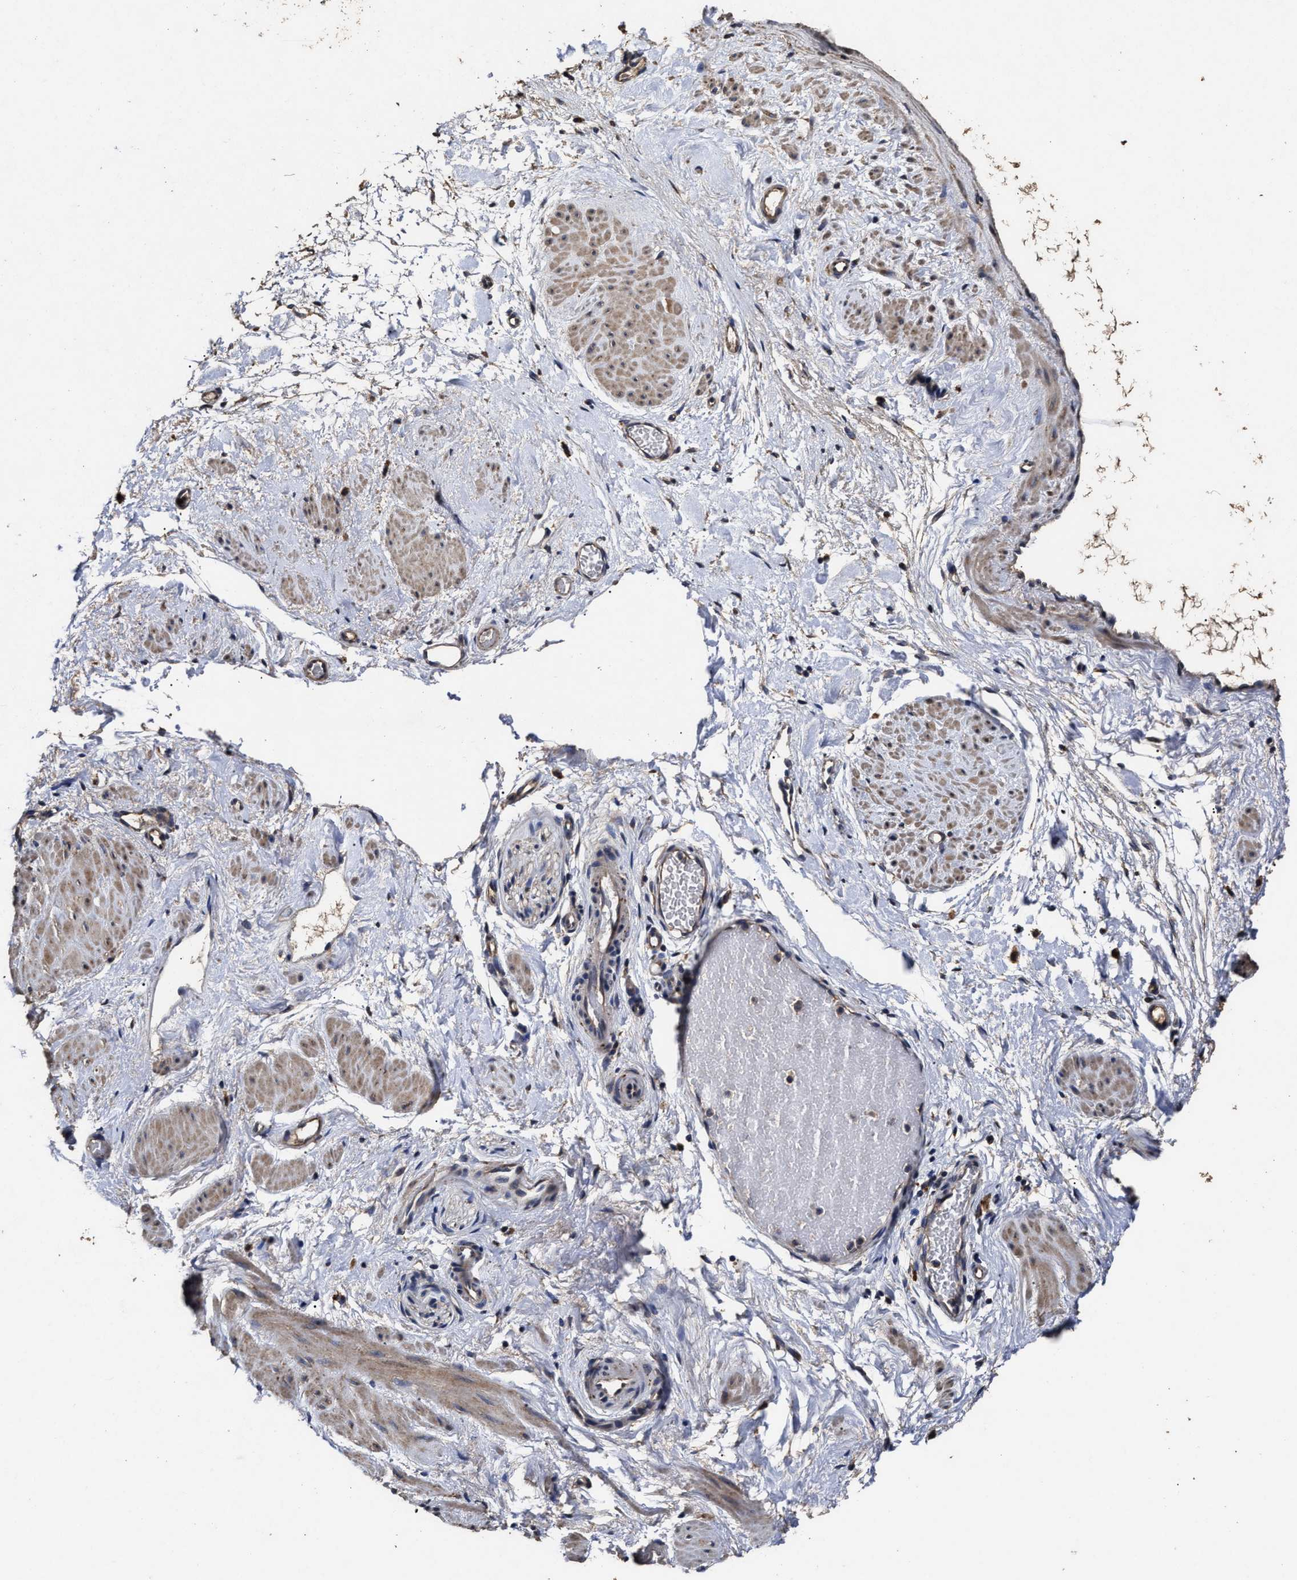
{"staining": {"intensity": "moderate", "quantity": ">75%", "location": "cytoplasmic/membranous"}, "tissue": "adipose tissue", "cell_type": "Adipocytes", "image_type": "normal", "snomed": [{"axis": "morphology", "description": "Normal tissue, NOS"}, {"axis": "topography", "description": "Soft tissue"}], "caption": "Moderate cytoplasmic/membranous positivity is present in about >75% of adipocytes in benign adipose tissue.", "gene": "PPM1K", "patient": {"sex": "male", "age": 72}}